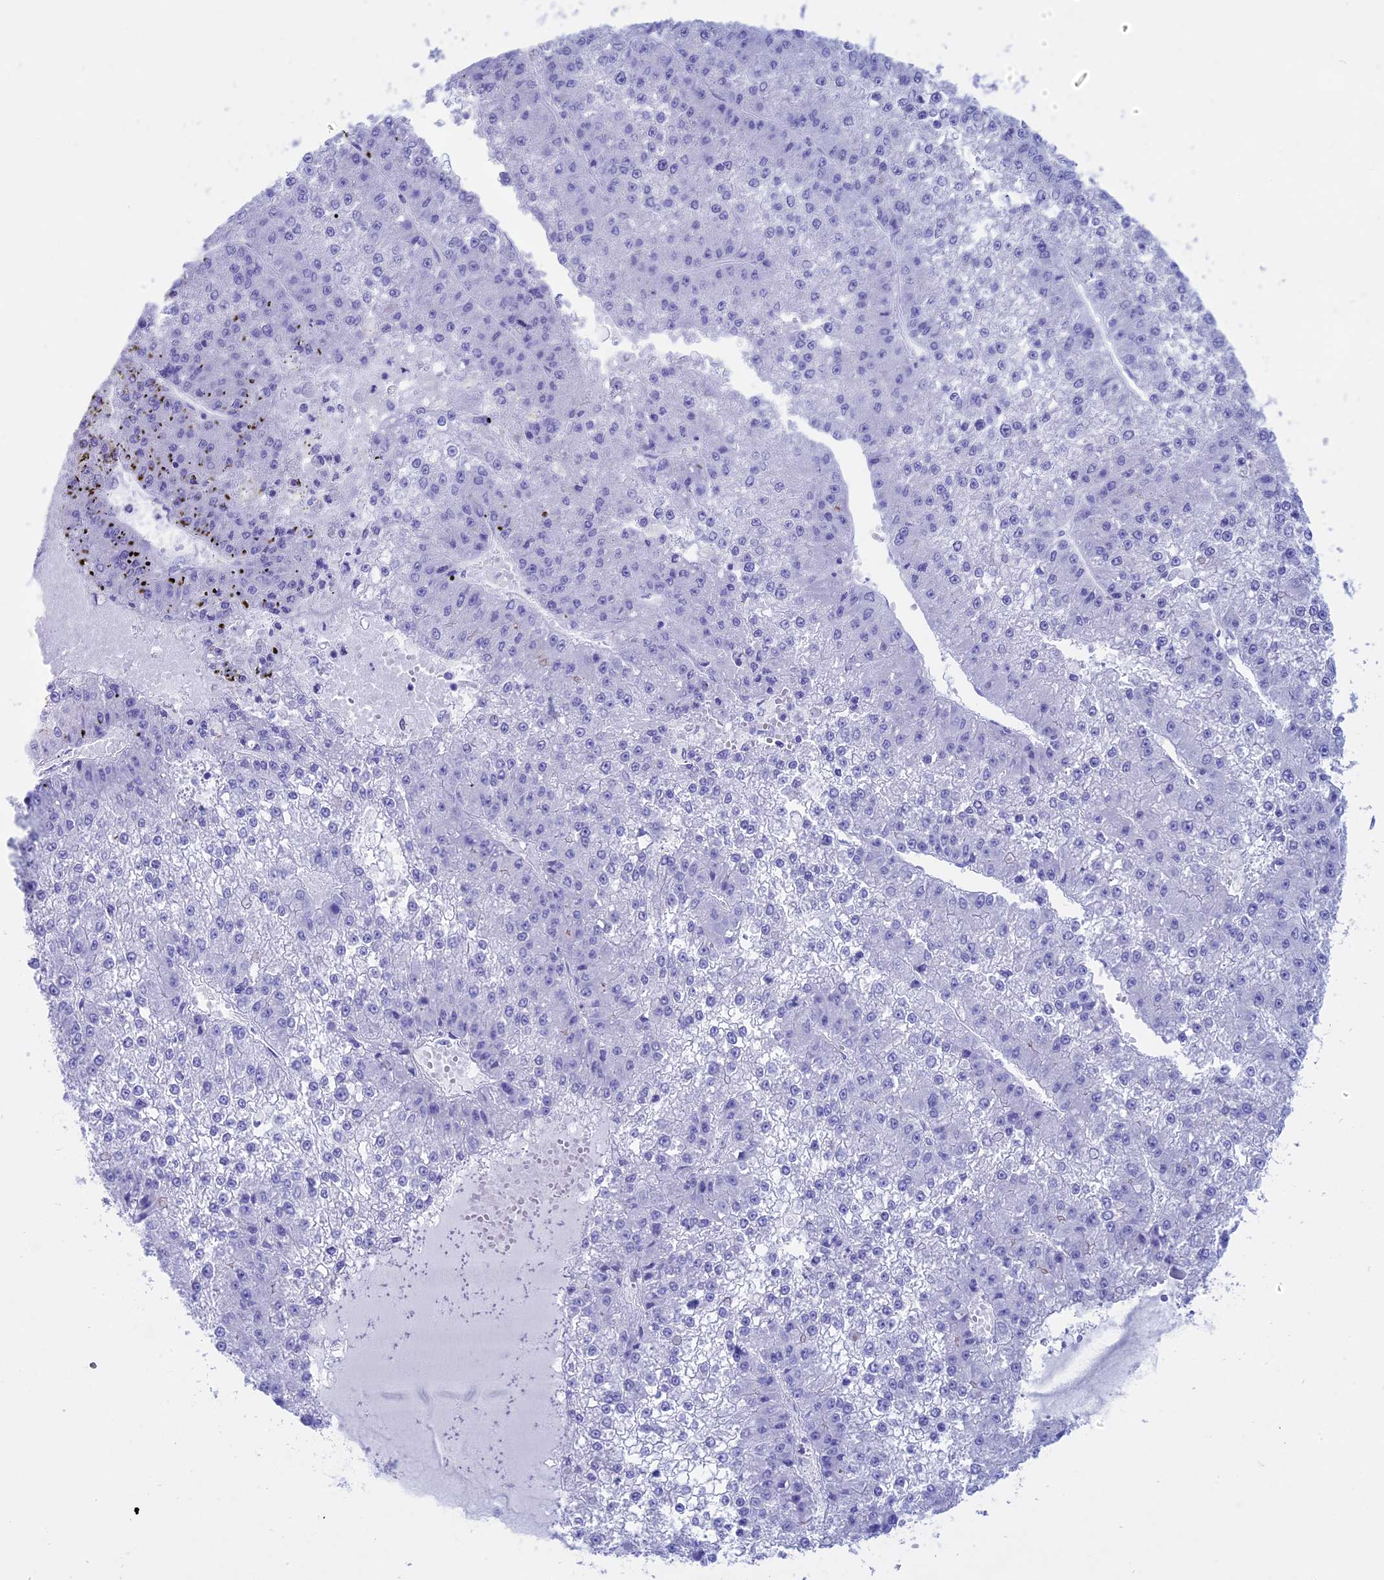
{"staining": {"intensity": "negative", "quantity": "none", "location": "none"}, "tissue": "liver cancer", "cell_type": "Tumor cells", "image_type": "cancer", "snomed": [{"axis": "morphology", "description": "Carcinoma, Hepatocellular, NOS"}, {"axis": "topography", "description": "Liver"}], "caption": "High power microscopy micrograph of an IHC micrograph of liver hepatocellular carcinoma, revealing no significant expression in tumor cells.", "gene": "OR2AE1", "patient": {"sex": "female", "age": 73}}